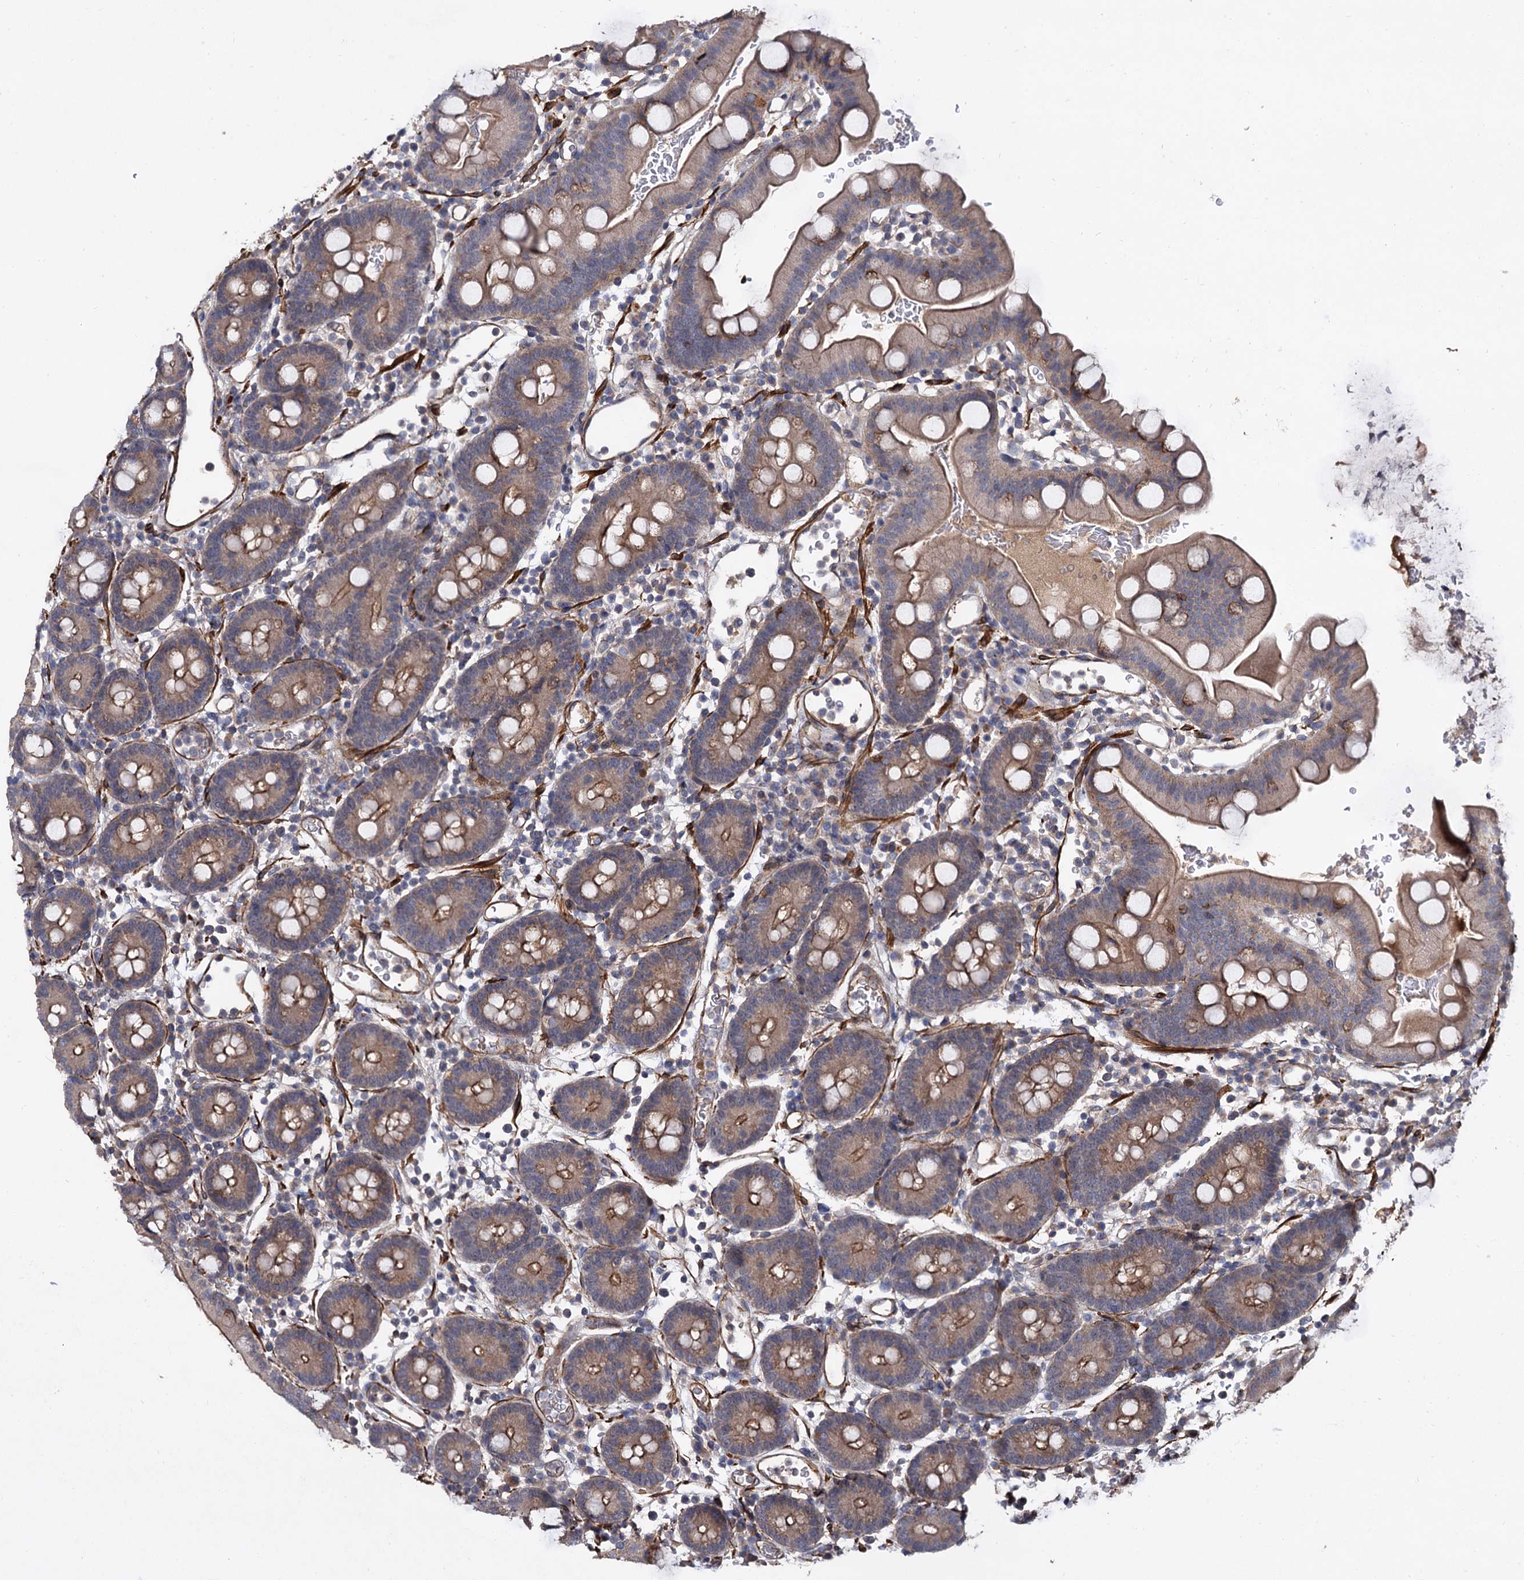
{"staining": {"intensity": "weak", "quantity": ">75%", "location": "cytoplasmic/membranous"}, "tissue": "small intestine", "cell_type": "Glandular cells", "image_type": "normal", "snomed": [{"axis": "morphology", "description": "Normal tissue, NOS"}, {"axis": "topography", "description": "Stomach, upper"}, {"axis": "topography", "description": "Stomach, lower"}, {"axis": "topography", "description": "Small intestine"}], "caption": "Protein staining of unremarkable small intestine demonstrates weak cytoplasmic/membranous staining in about >75% of glandular cells.", "gene": "ISM2", "patient": {"sex": "male", "age": 68}}